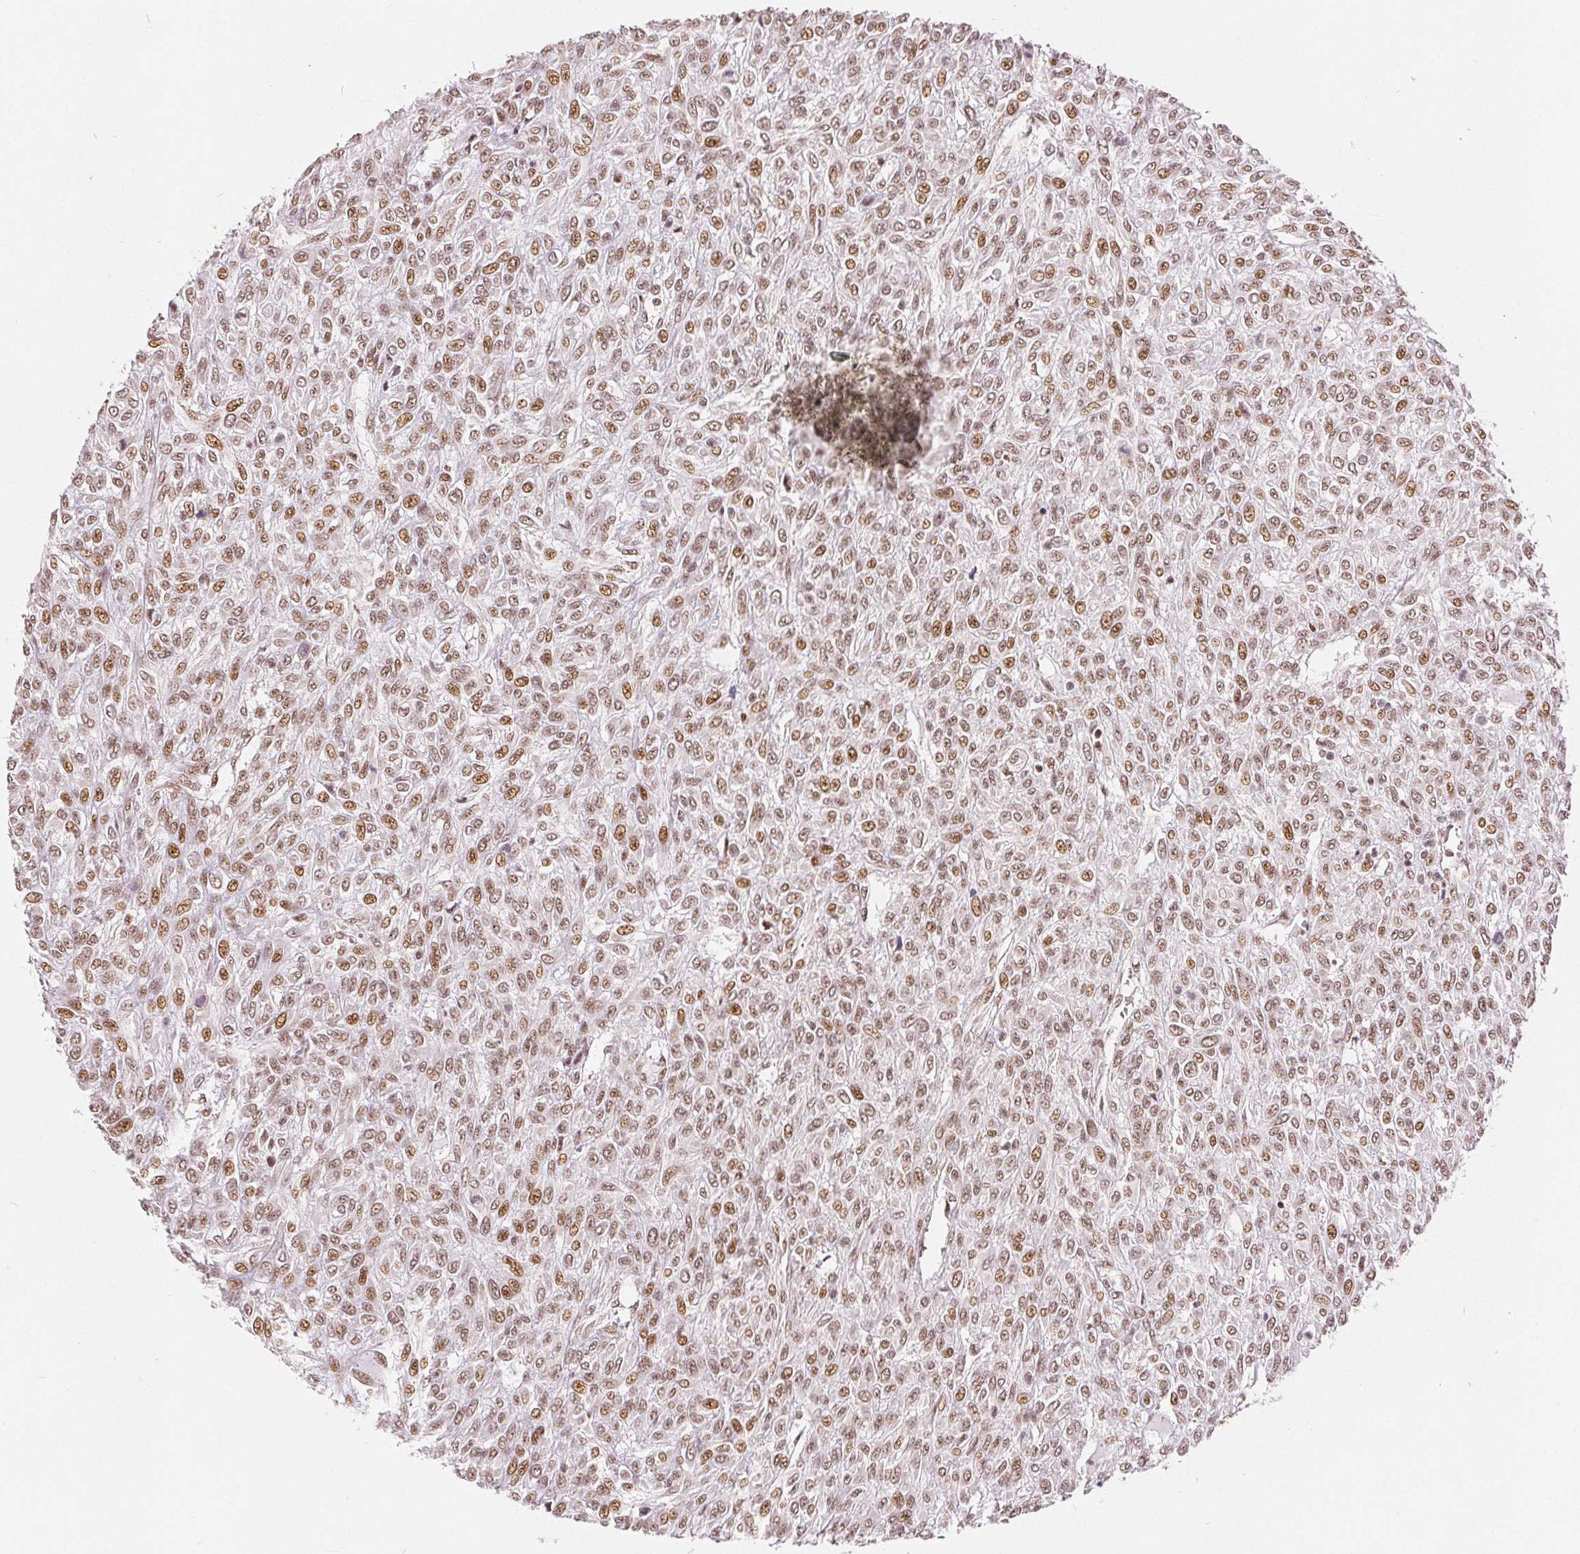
{"staining": {"intensity": "moderate", "quantity": ">75%", "location": "nuclear"}, "tissue": "renal cancer", "cell_type": "Tumor cells", "image_type": "cancer", "snomed": [{"axis": "morphology", "description": "Adenocarcinoma, NOS"}, {"axis": "topography", "description": "Kidney"}], "caption": "A photomicrograph of human renal adenocarcinoma stained for a protein exhibits moderate nuclear brown staining in tumor cells.", "gene": "ZNF703", "patient": {"sex": "male", "age": 58}}